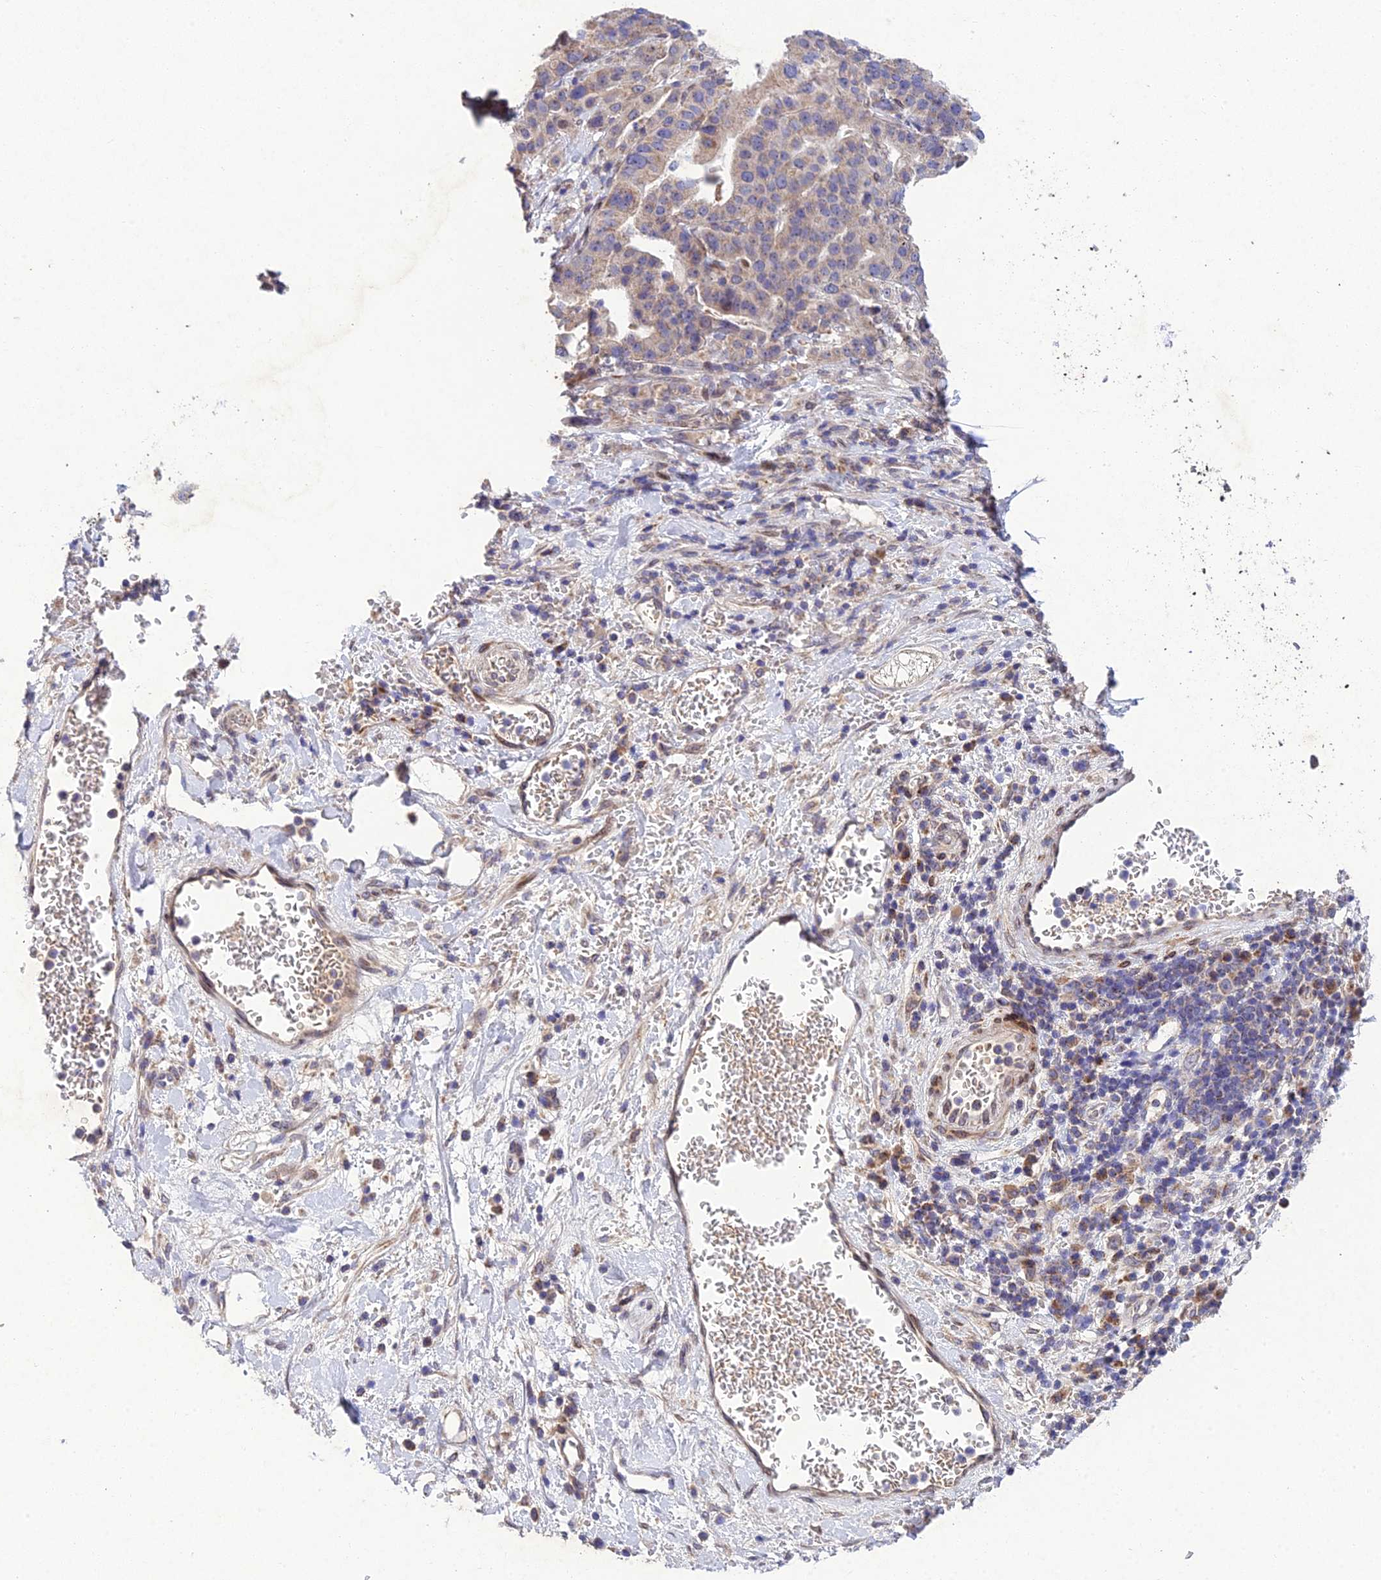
{"staining": {"intensity": "weak", "quantity": ">75%", "location": "cytoplasmic/membranous,nuclear"}, "tissue": "stomach cancer", "cell_type": "Tumor cells", "image_type": "cancer", "snomed": [{"axis": "morphology", "description": "Adenocarcinoma, NOS"}, {"axis": "topography", "description": "Stomach"}], "caption": "Stomach cancer (adenocarcinoma) stained for a protein reveals weak cytoplasmic/membranous and nuclear positivity in tumor cells. The protein is shown in brown color, while the nuclei are stained blue.", "gene": "MGAT2", "patient": {"sex": "male", "age": 48}}